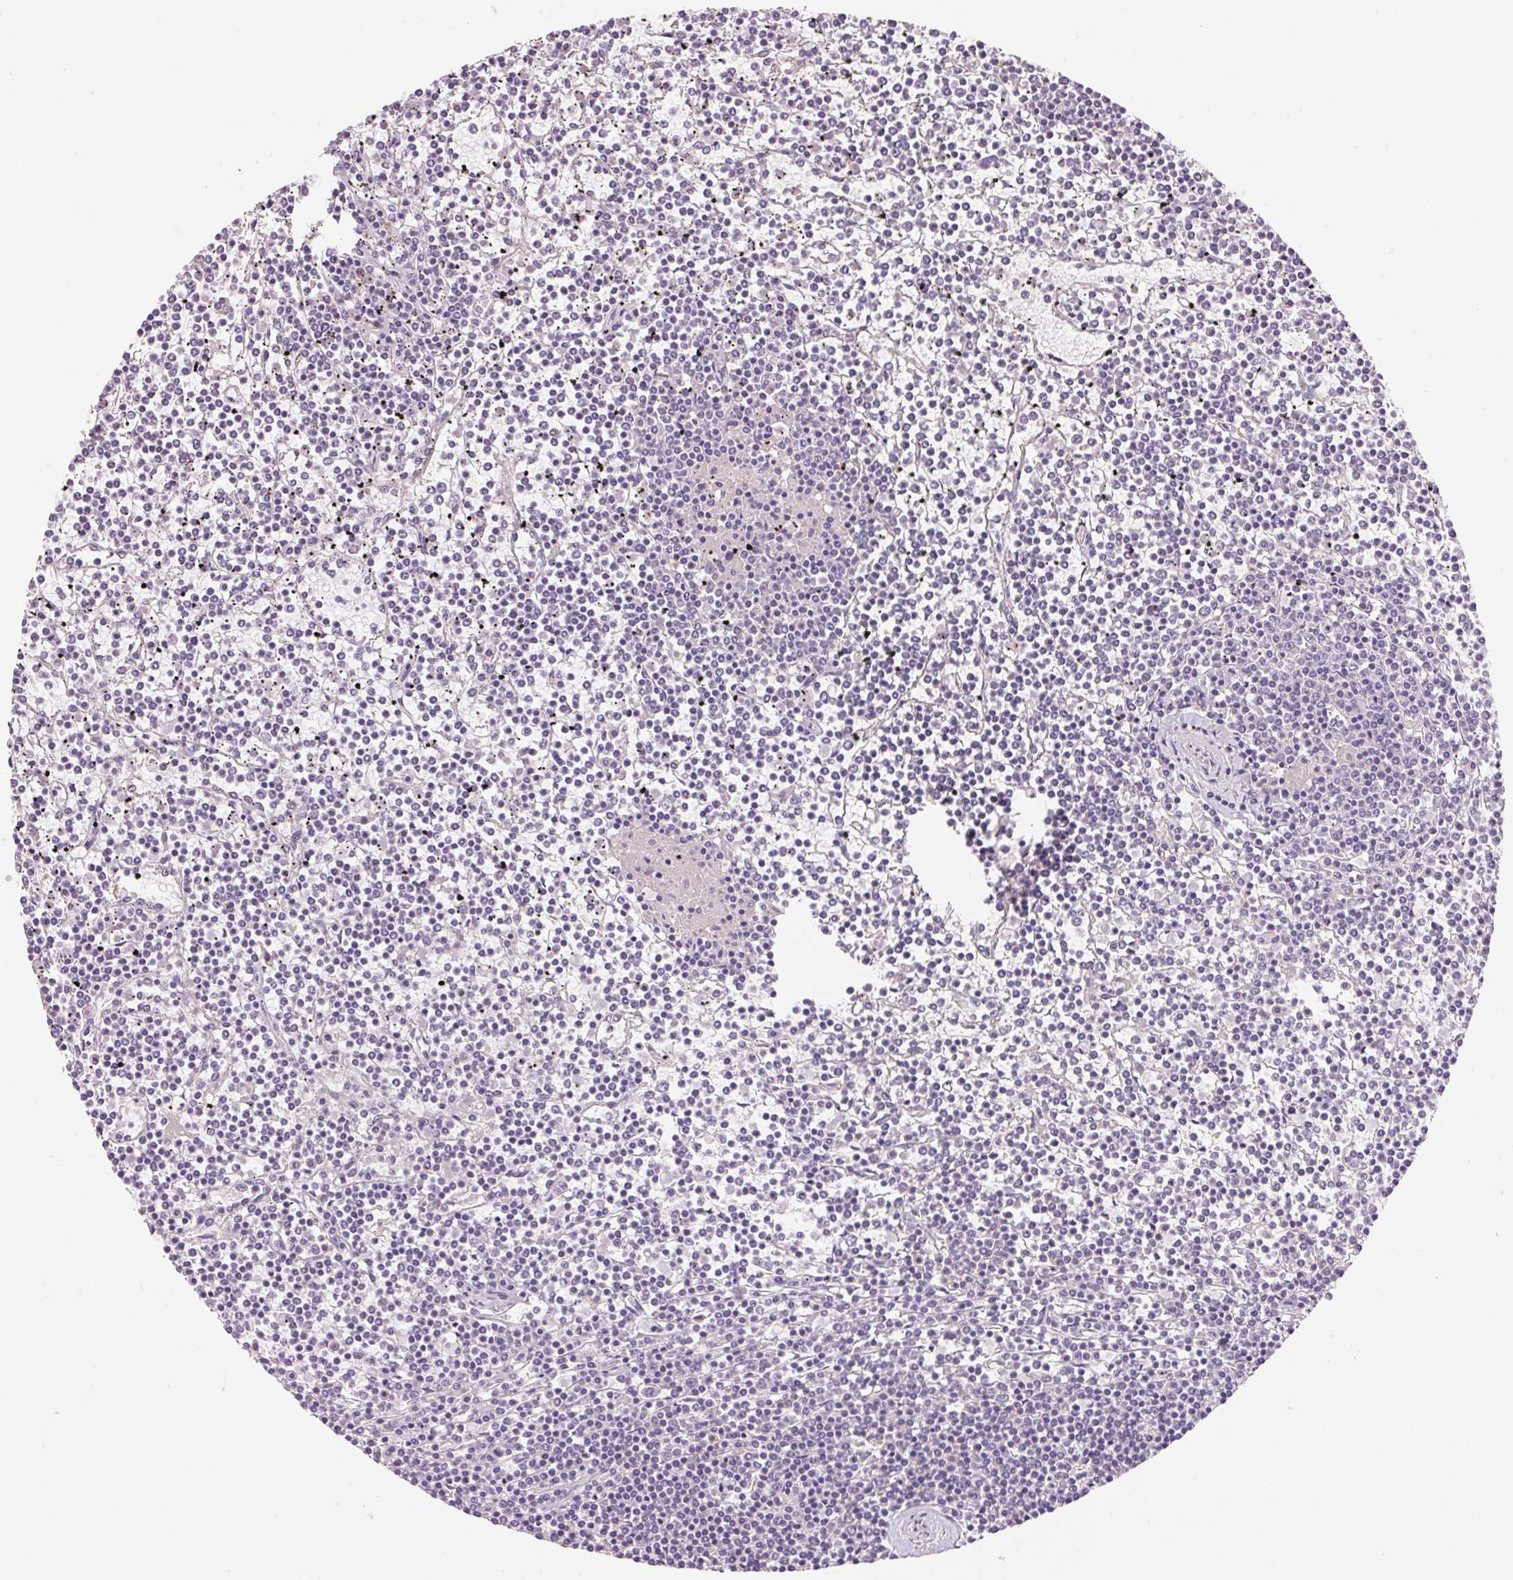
{"staining": {"intensity": "negative", "quantity": "none", "location": "none"}, "tissue": "lymphoma", "cell_type": "Tumor cells", "image_type": "cancer", "snomed": [{"axis": "morphology", "description": "Malignant lymphoma, non-Hodgkin's type, Low grade"}, {"axis": "topography", "description": "Spleen"}], "caption": "High magnification brightfield microscopy of low-grade malignant lymphoma, non-Hodgkin's type stained with DAB (3,3'-diaminobenzidine) (brown) and counterstained with hematoxylin (blue): tumor cells show no significant staining.", "gene": "RAB1A", "patient": {"sex": "female", "age": 19}}